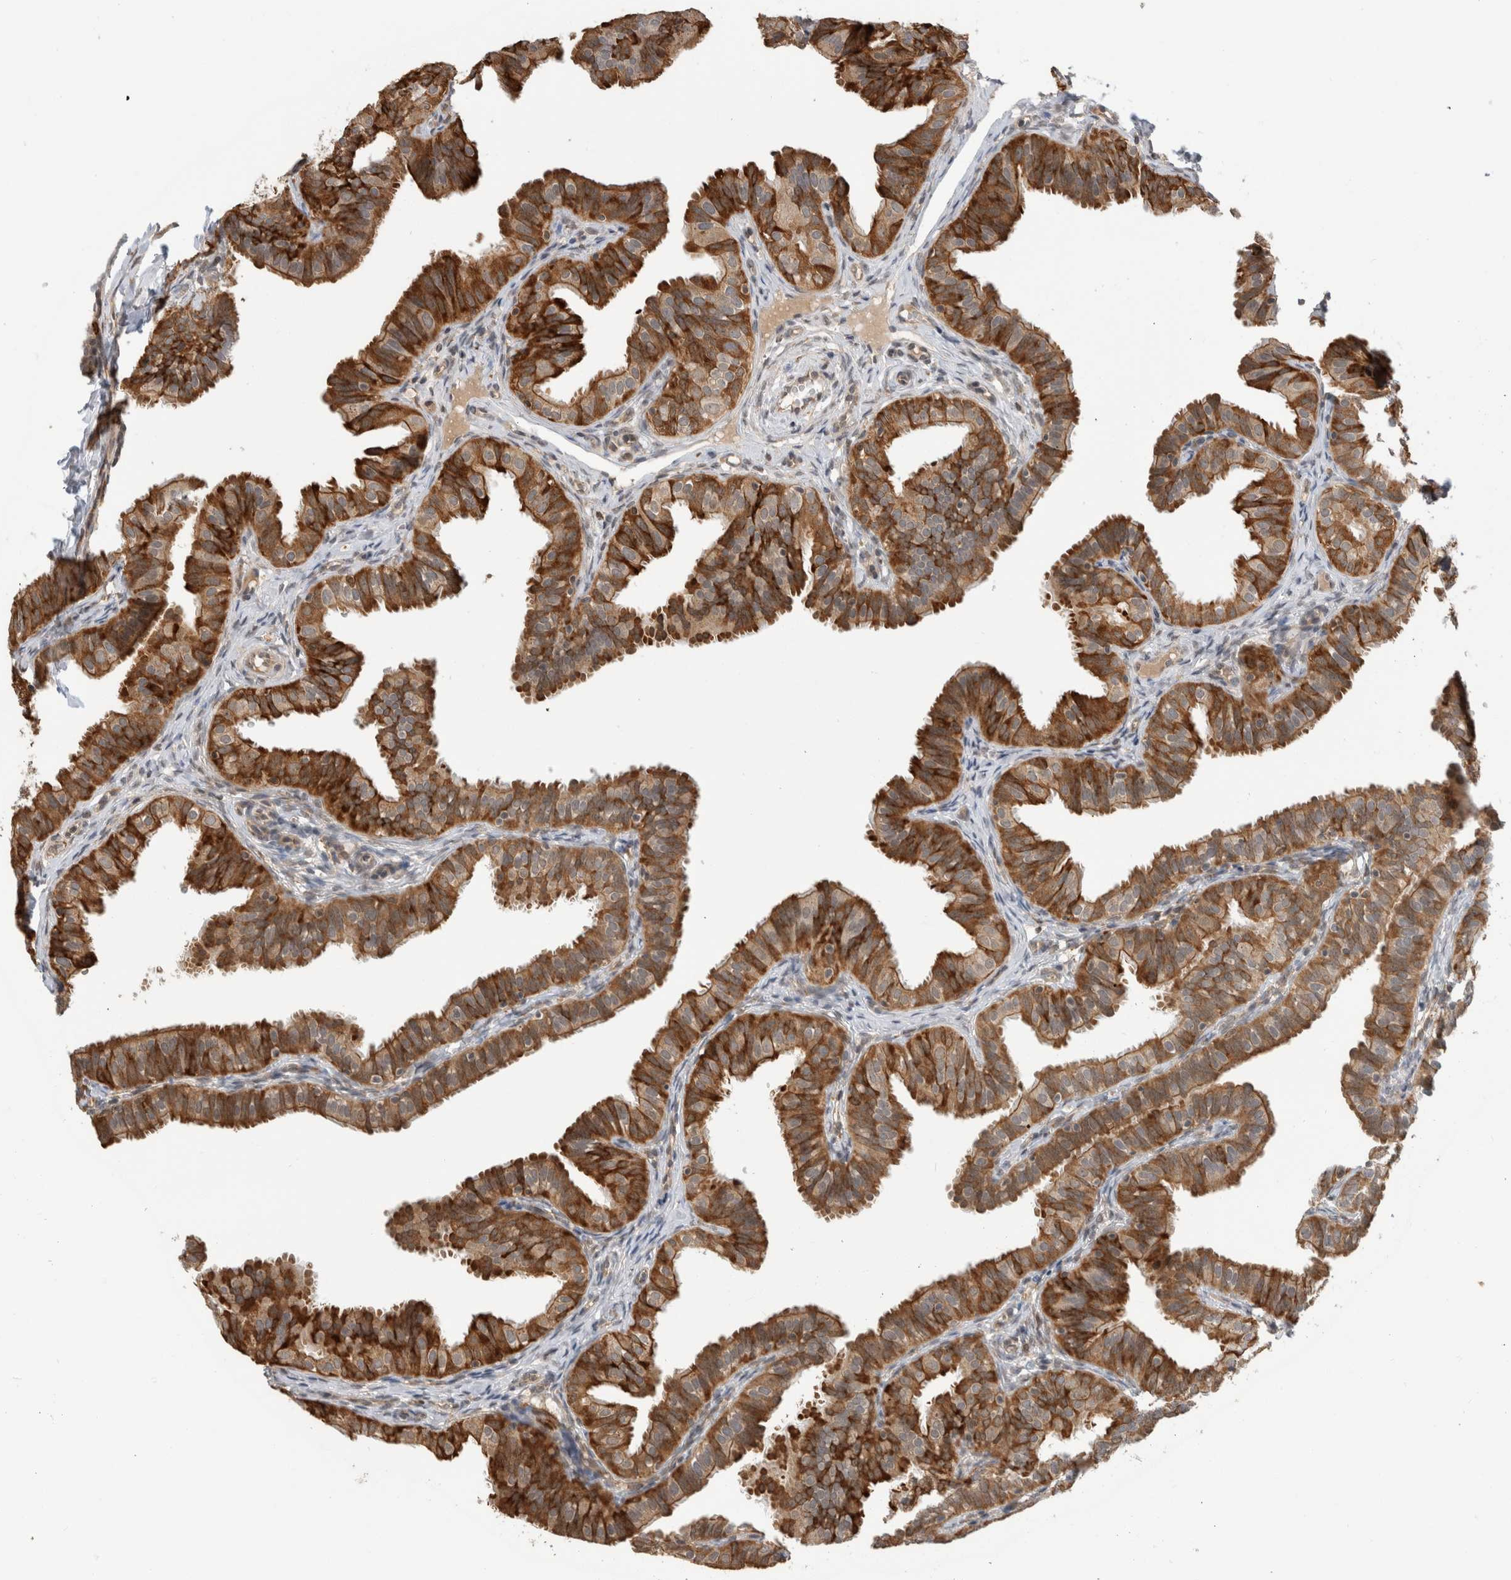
{"staining": {"intensity": "moderate", "quantity": ">75%", "location": "cytoplasmic/membranous"}, "tissue": "fallopian tube", "cell_type": "Glandular cells", "image_type": "normal", "snomed": [{"axis": "morphology", "description": "Normal tissue, NOS"}, {"axis": "topography", "description": "Fallopian tube"}], "caption": "A photomicrograph of fallopian tube stained for a protein exhibits moderate cytoplasmic/membranous brown staining in glandular cells.", "gene": "MS4A7", "patient": {"sex": "female", "age": 35}}